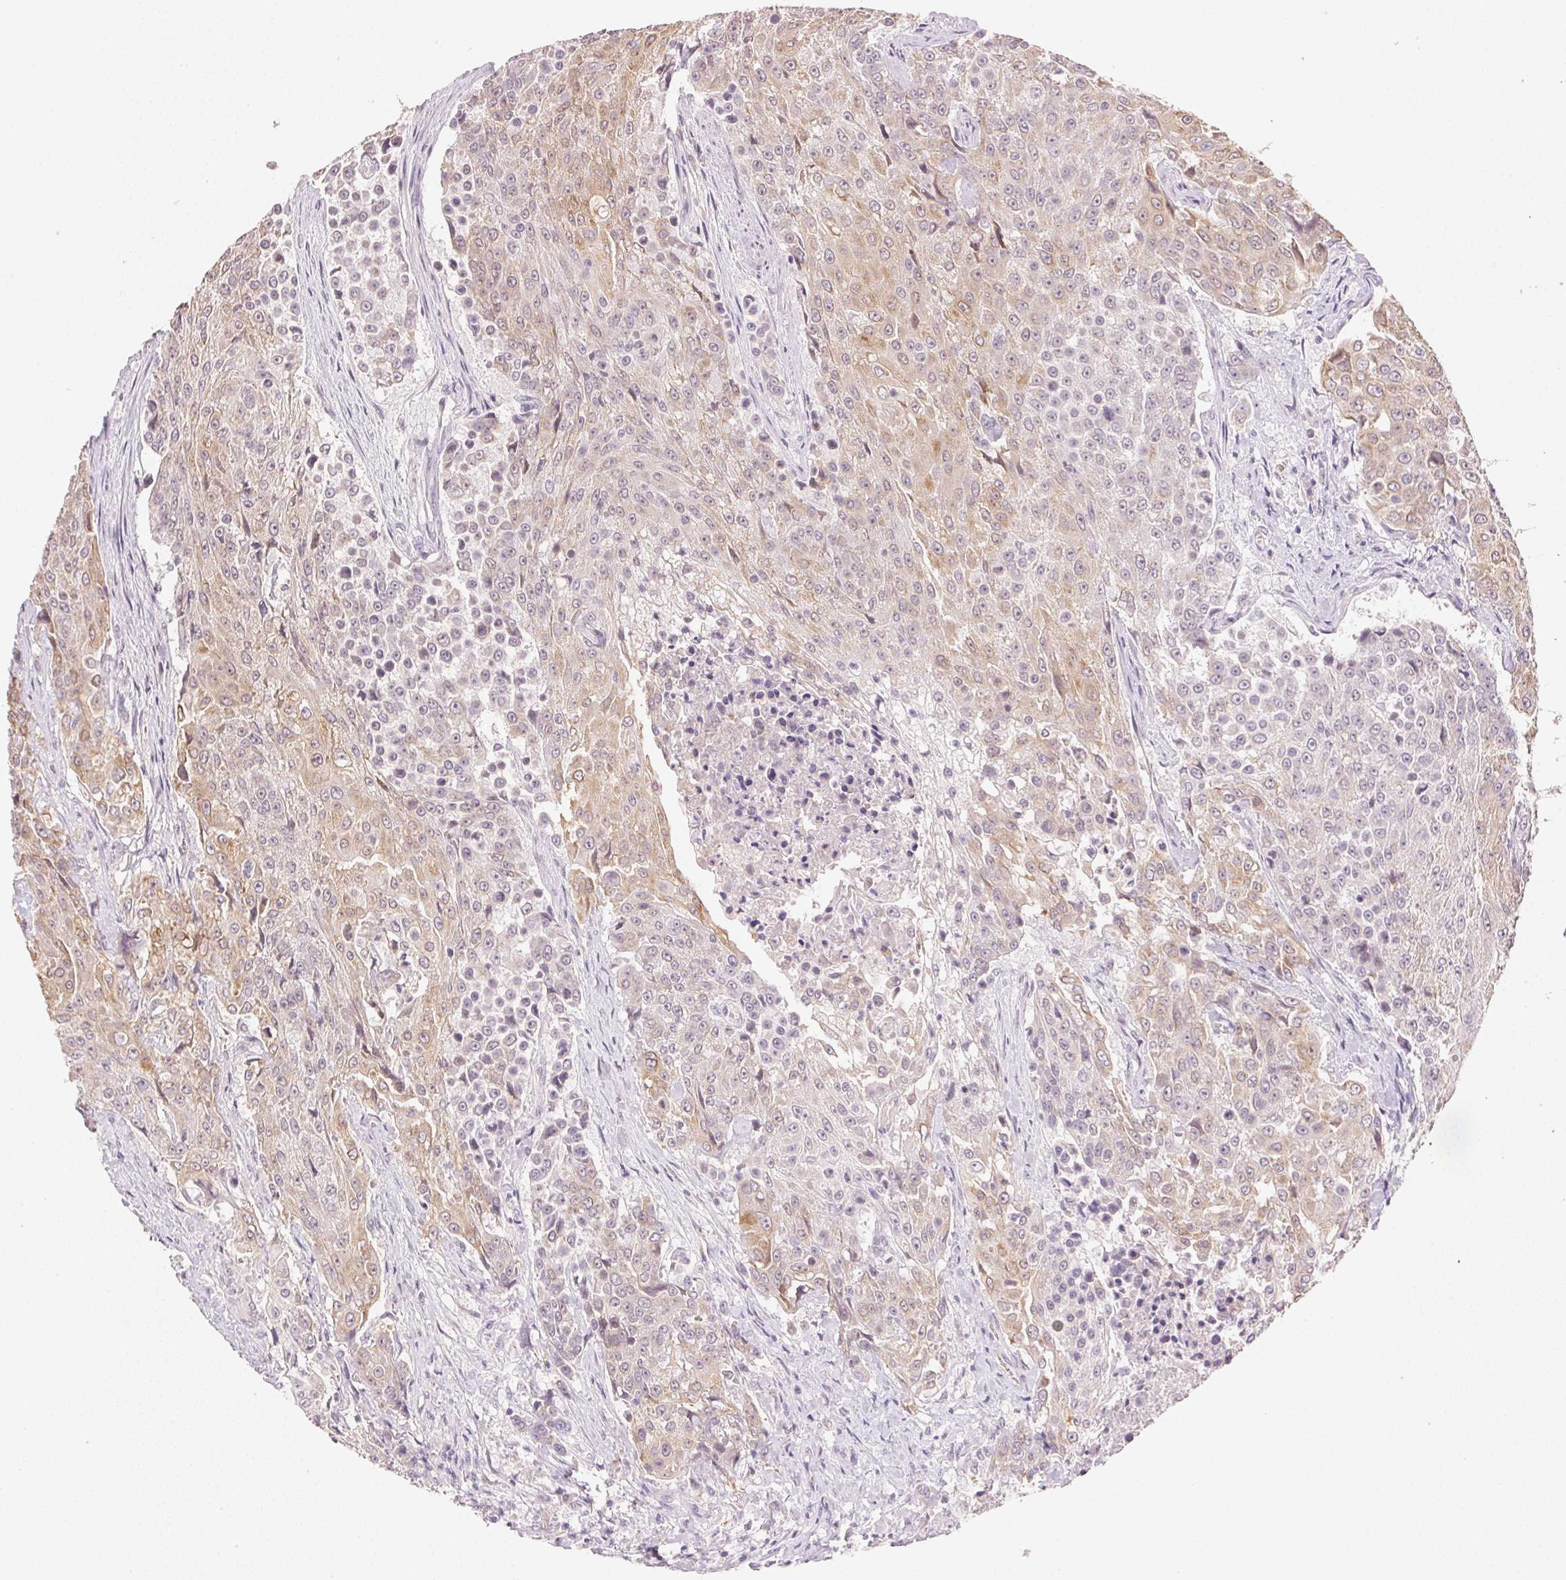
{"staining": {"intensity": "weak", "quantity": "25%-75%", "location": "cytoplasmic/membranous"}, "tissue": "urothelial cancer", "cell_type": "Tumor cells", "image_type": "cancer", "snomed": [{"axis": "morphology", "description": "Urothelial carcinoma, High grade"}, {"axis": "topography", "description": "Urinary bladder"}], "caption": "The immunohistochemical stain shows weak cytoplasmic/membranous positivity in tumor cells of urothelial cancer tissue. (DAB = brown stain, brightfield microscopy at high magnification).", "gene": "DHCR24", "patient": {"sex": "female", "age": 63}}